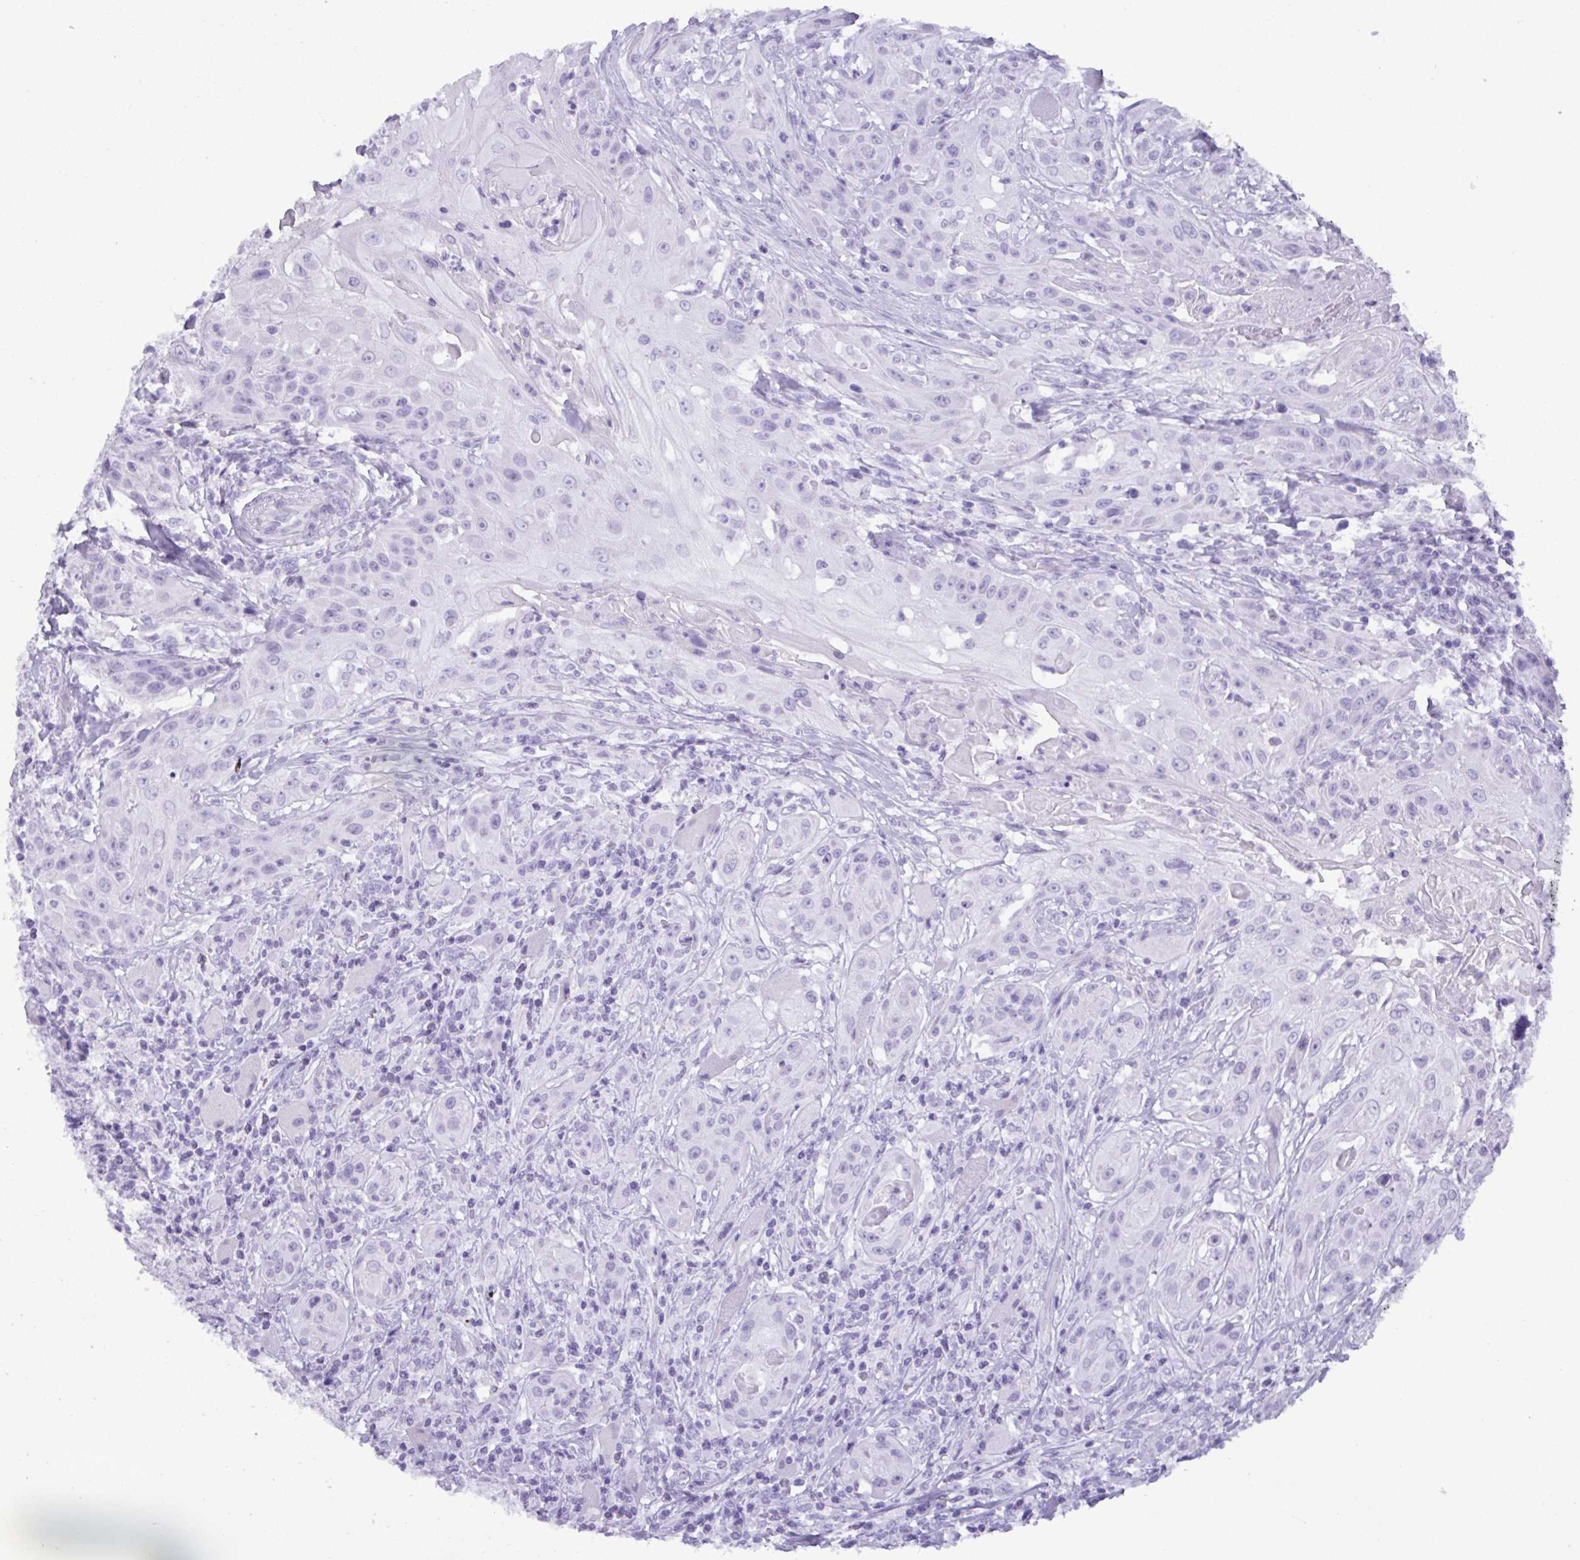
{"staining": {"intensity": "negative", "quantity": "none", "location": "none"}, "tissue": "head and neck cancer", "cell_type": "Tumor cells", "image_type": "cancer", "snomed": [{"axis": "morphology", "description": "Squamous cell carcinoma, NOS"}, {"axis": "topography", "description": "Oral tissue"}, {"axis": "topography", "description": "Head-Neck"}, {"axis": "topography", "description": "Neck, NOS"}], "caption": "Tumor cells show no significant staining in head and neck cancer.", "gene": "C4orf33", "patient": {"sex": "female", "age": 55}}